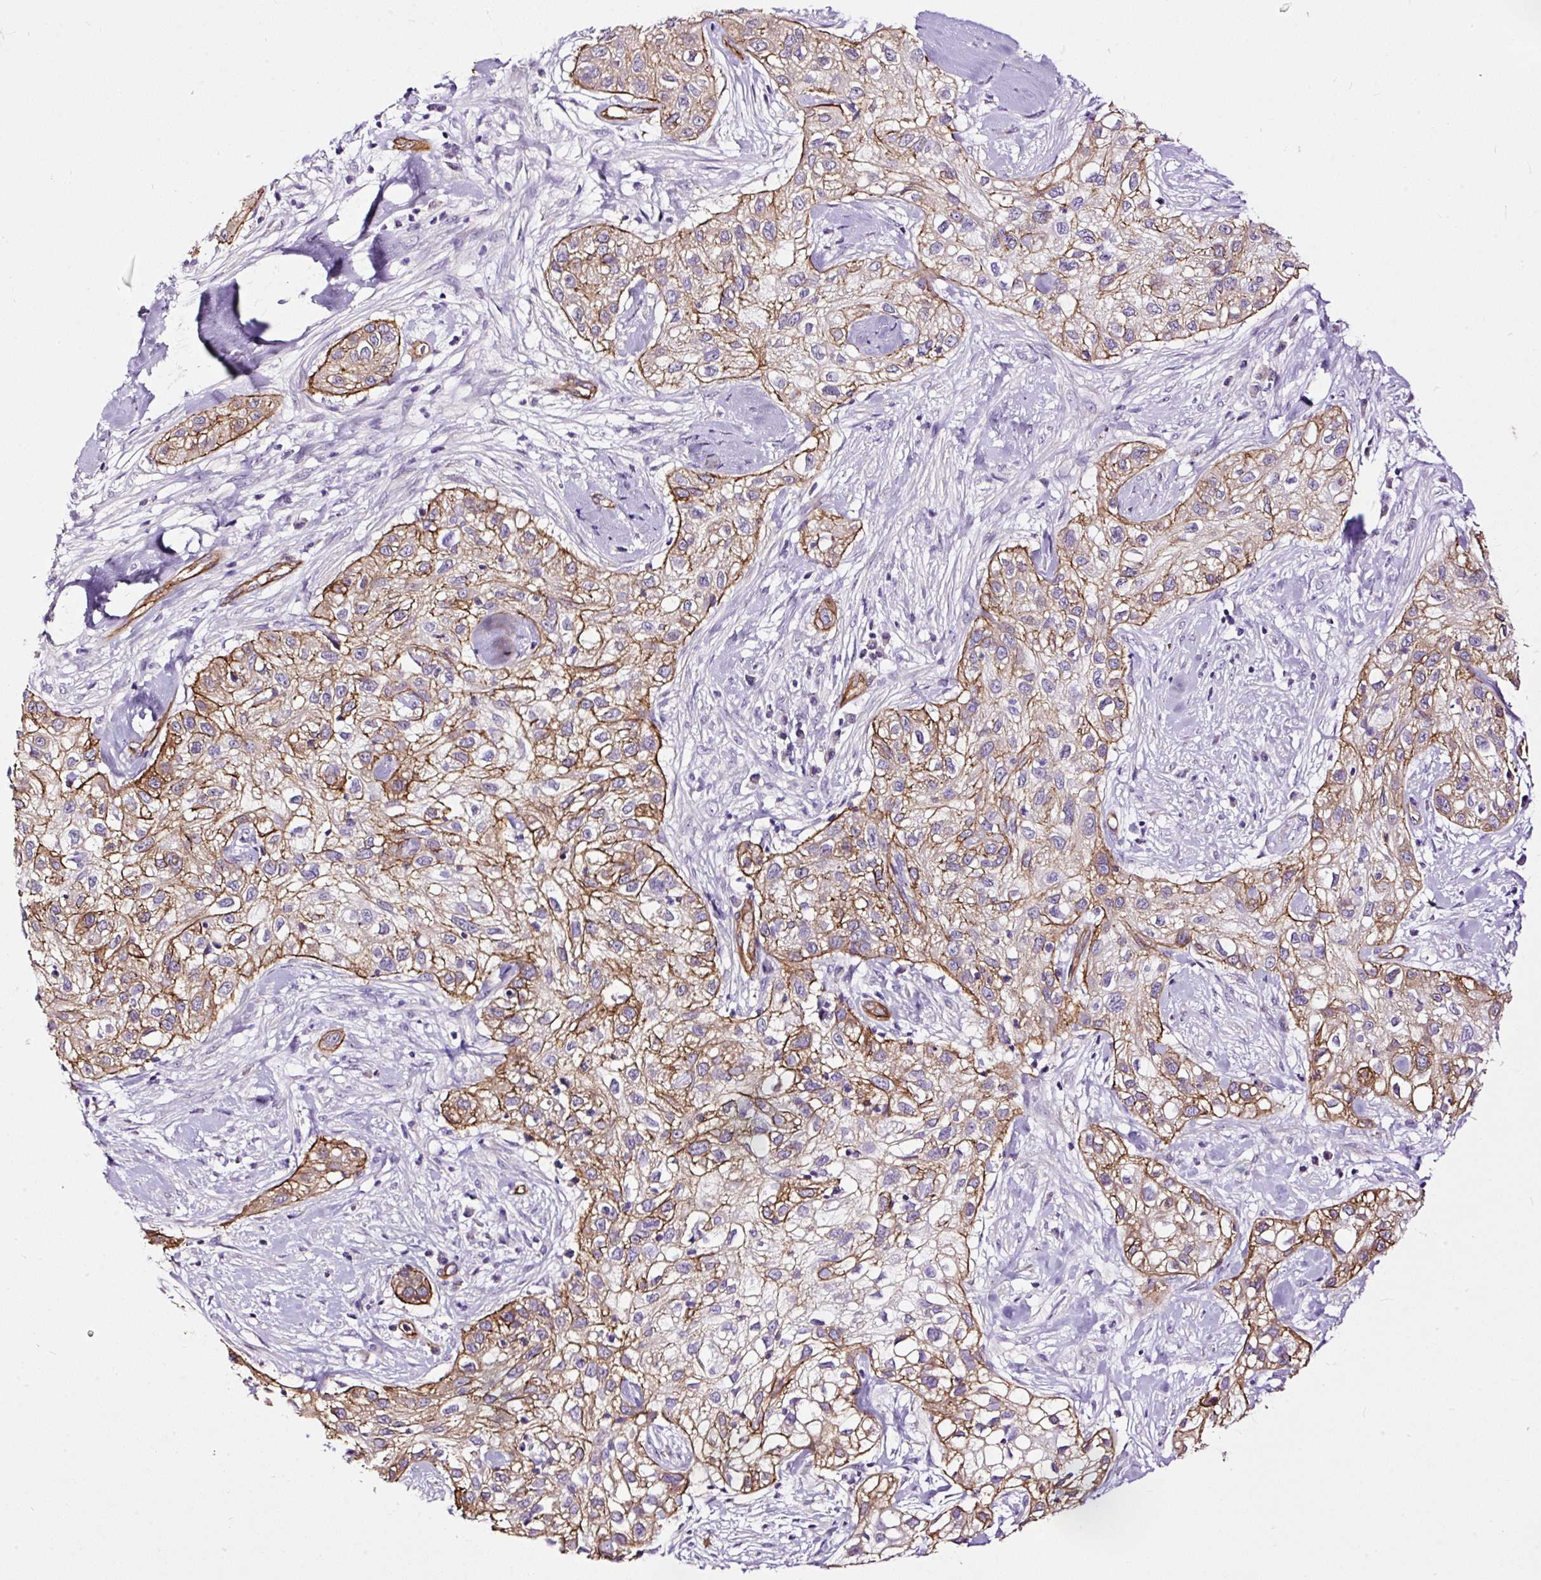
{"staining": {"intensity": "strong", "quantity": "25%-75%", "location": "cytoplasmic/membranous"}, "tissue": "skin cancer", "cell_type": "Tumor cells", "image_type": "cancer", "snomed": [{"axis": "morphology", "description": "Squamous cell carcinoma, NOS"}, {"axis": "topography", "description": "Skin"}], "caption": "Skin cancer stained for a protein (brown) shows strong cytoplasmic/membranous positive staining in approximately 25%-75% of tumor cells.", "gene": "MAGEB16", "patient": {"sex": "male", "age": 82}}